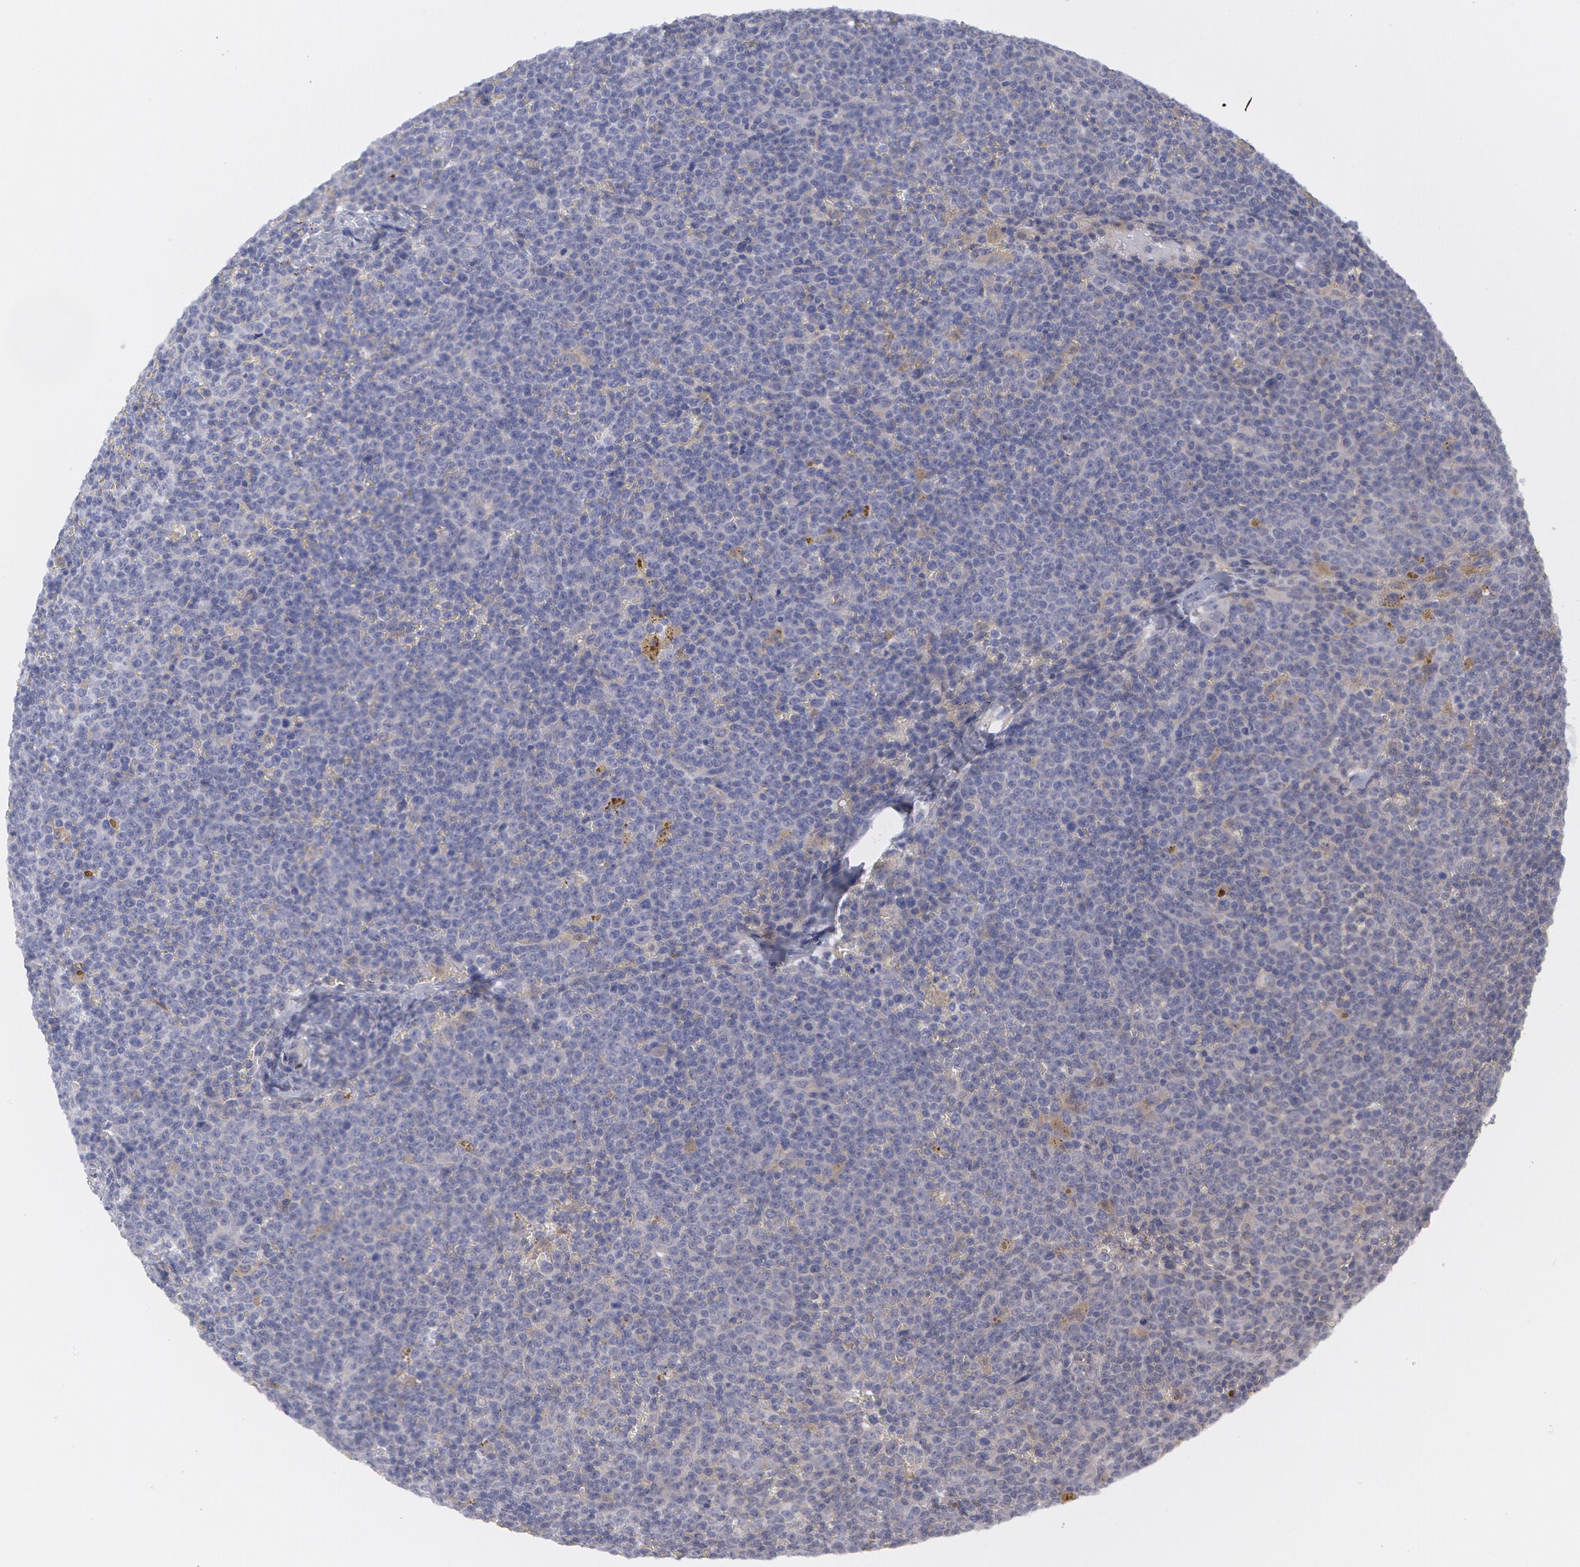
{"staining": {"intensity": "negative", "quantity": "none", "location": "none"}, "tissue": "lymphoma", "cell_type": "Tumor cells", "image_type": "cancer", "snomed": [{"axis": "morphology", "description": "Malignant lymphoma, non-Hodgkin's type, Low grade"}, {"axis": "topography", "description": "Lymph node"}], "caption": "IHC of lymphoma shows no staining in tumor cells. (DAB (3,3'-diaminobenzidine) IHC visualized using brightfield microscopy, high magnification).", "gene": "TXNRD1", "patient": {"sex": "male", "age": 50}}